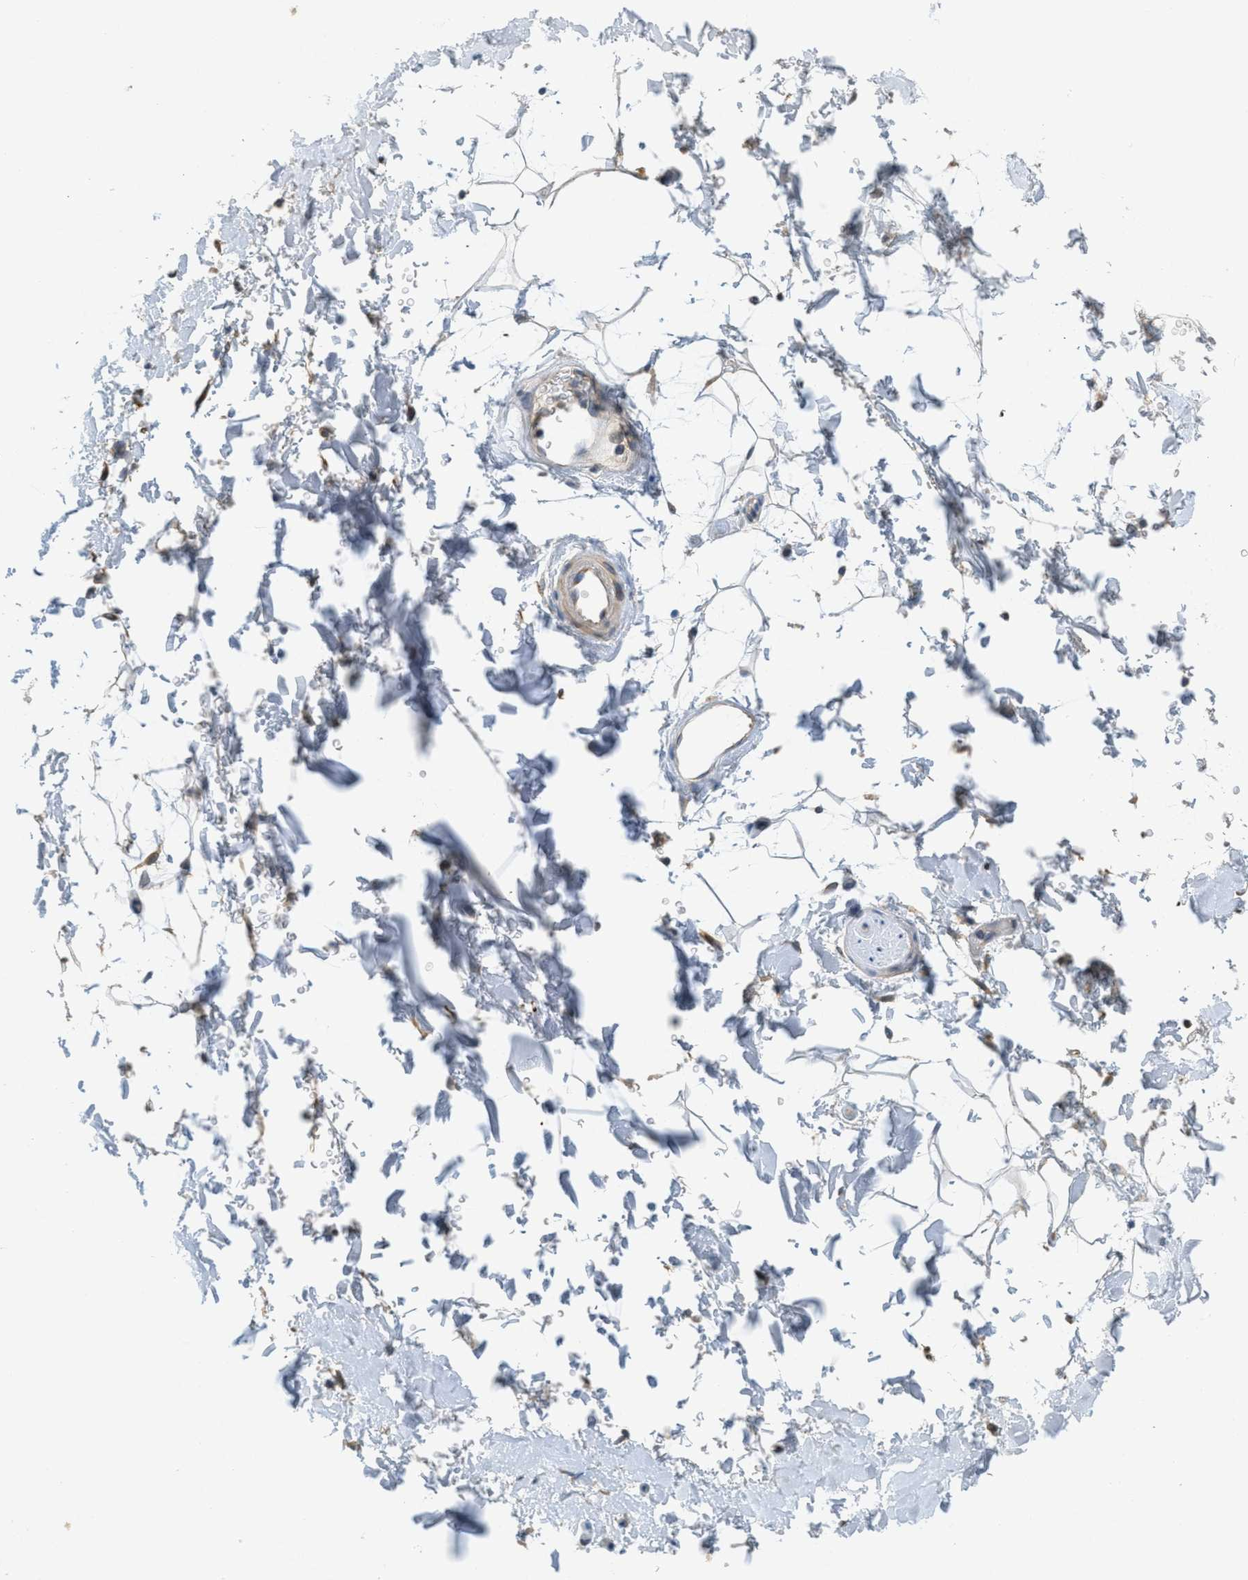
{"staining": {"intensity": "weak", "quantity": "25%-75%", "location": "cytoplasmic/membranous"}, "tissue": "adipose tissue", "cell_type": "Adipocytes", "image_type": "normal", "snomed": [{"axis": "morphology", "description": "Normal tissue, NOS"}, {"axis": "topography", "description": "Soft tissue"}], "caption": "About 25%-75% of adipocytes in unremarkable adipose tissue reveal weak cytoplasmic/membranous protein expression as visualized by brown immunohistochemical staining.", "gene": "SIGMAR1", "patient": {"sex": "male", "age": 72}}